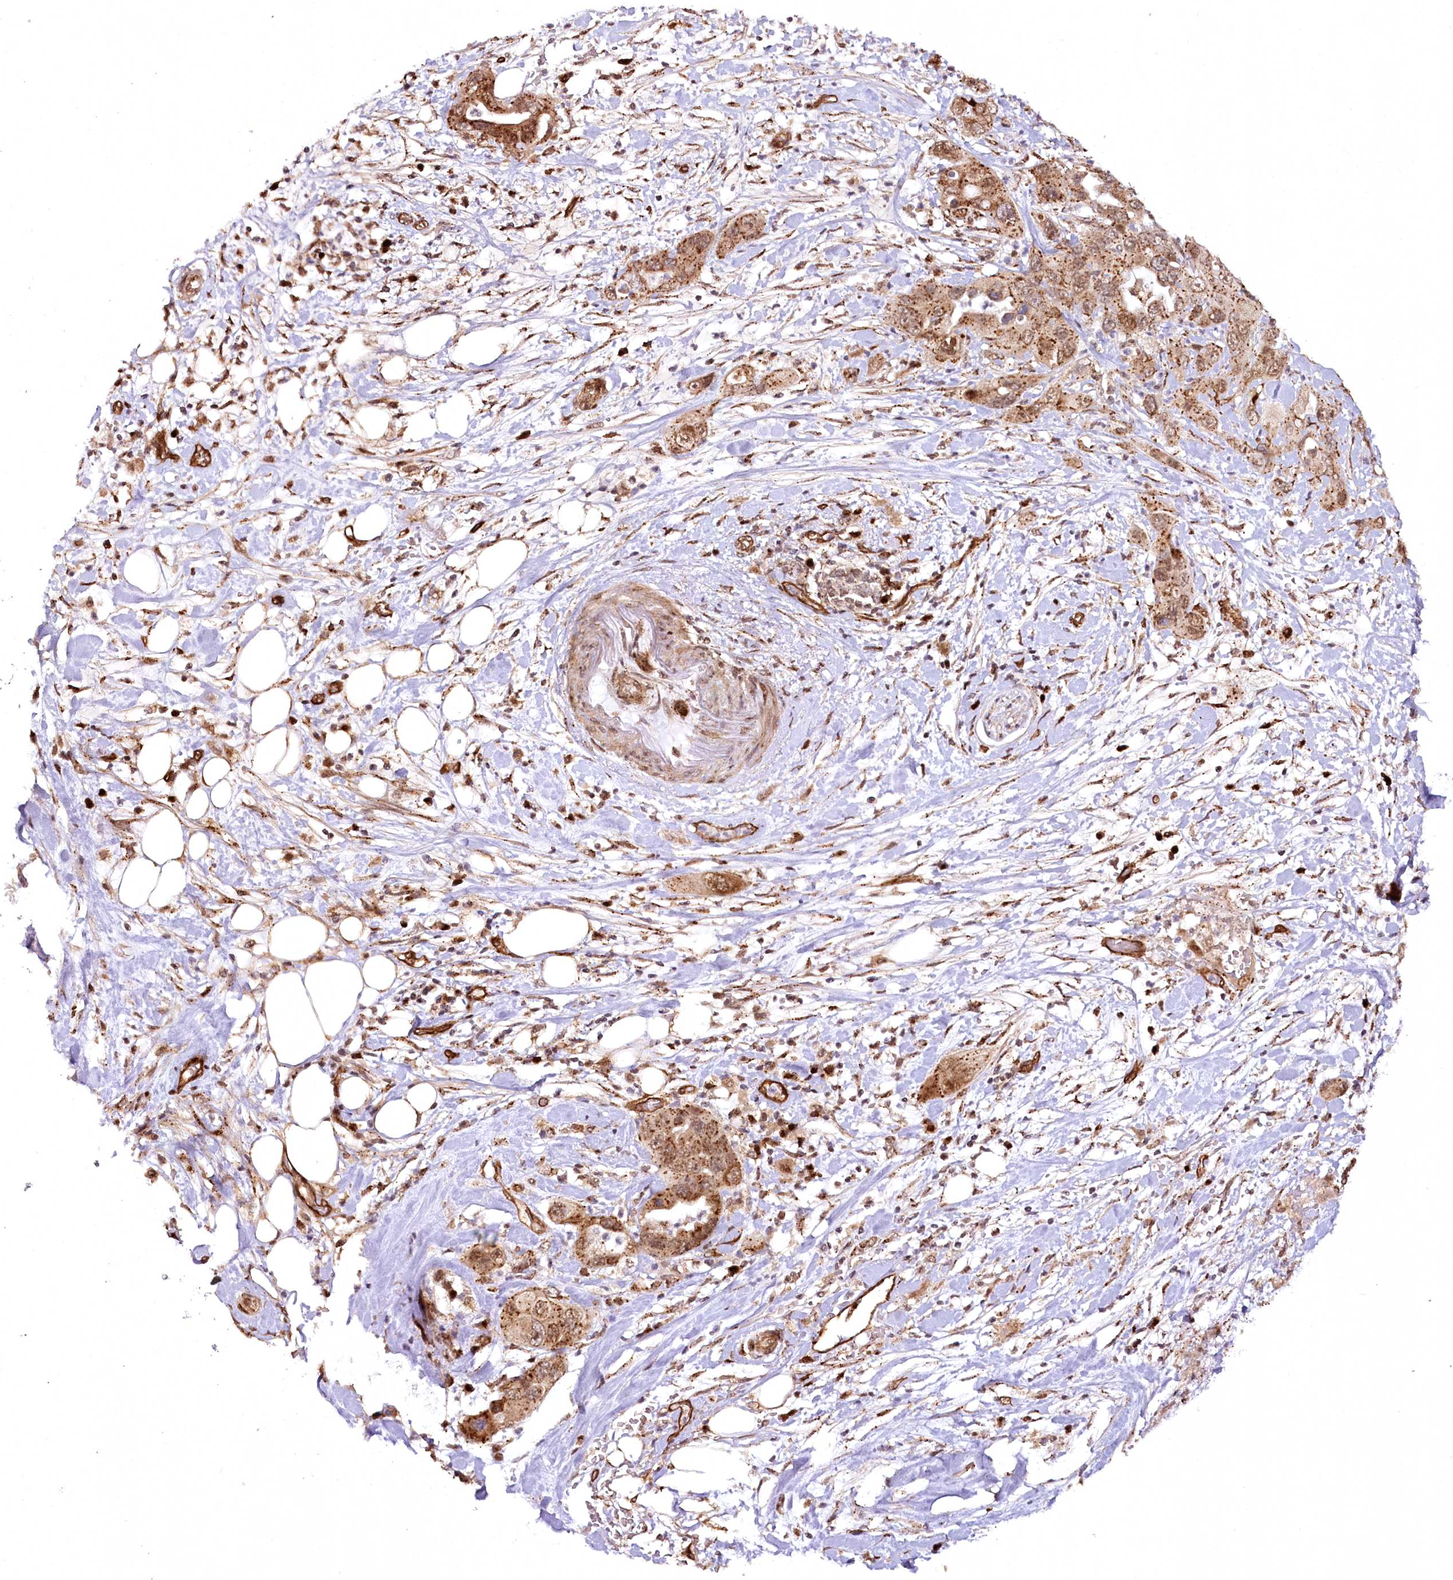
{"staining": {"intensity": "moderate", "quantity": ">75%", "location": "cytoplasmic/membranous"}, "tissue": "pancreatic cancer", "cell_type": "Tumor cells", "image_type": "cancer", "snomed": [{"axis": "morphology", "description": "Adenocarcinoma, NOS"}, {"axis": "topography", "description": "Pancreas"}], "caption": "Human pancreatic adenocarcinoma stained with a protein marker exhibits moderate staining in tumor cells.", "gene": "COPG1", "patient": {"sex": "female", "age": 71}}